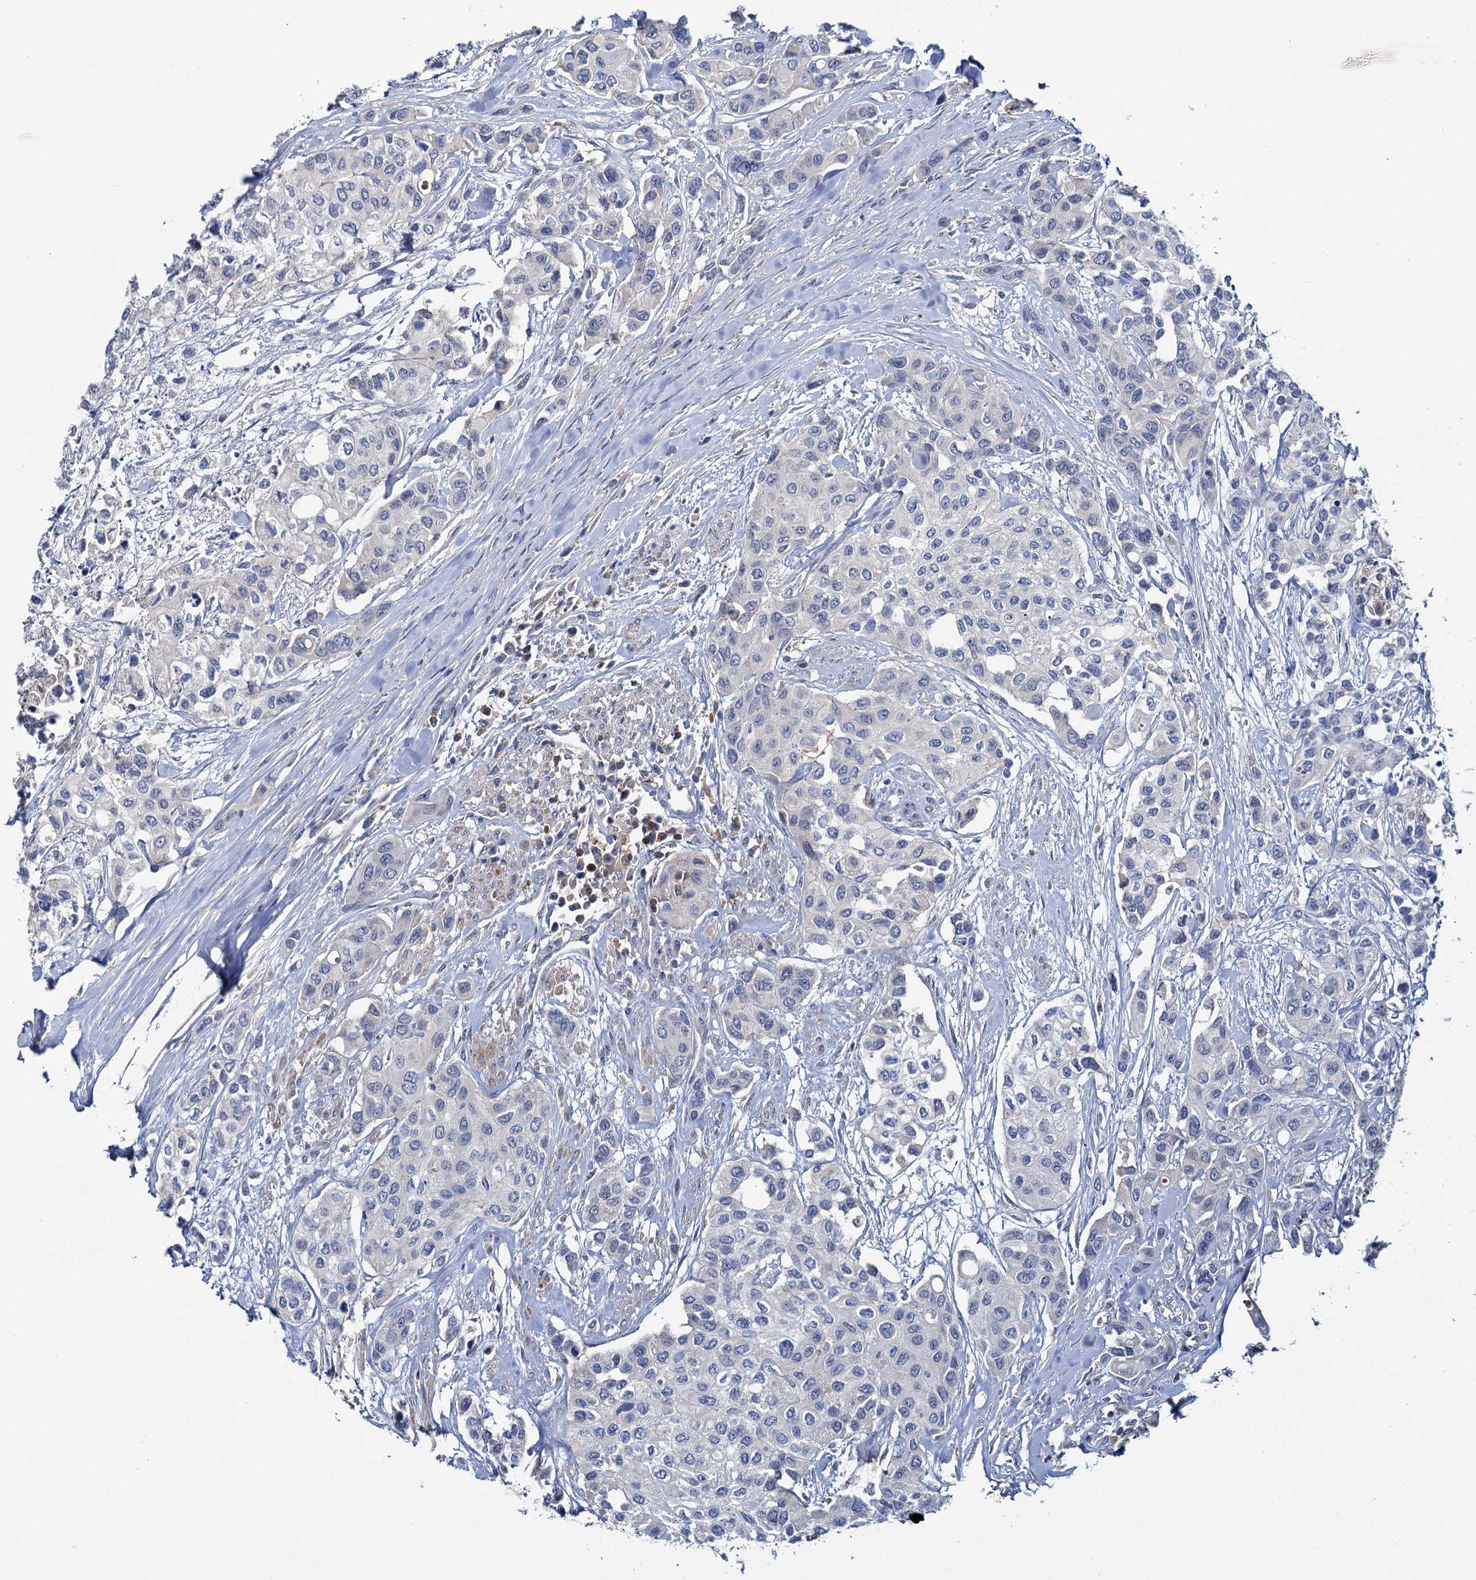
{"staining": {"intensity": "negative", "quantity": "none", "location": "none"}, "tissue": "urothelial cancer", "cell_type": "Tumor cells", "image_type": "cancer", "snomed": [{"axis": "morphology", "description": "Normal tissue, NOS"}, {"axis": "morphology", "description": "Urothelial carcinoma, High grade"}, {"axis": "topography", "description": "Vascular tissue"}, {"axis": "topography", "description": "Urinary bladder"}], "caption": "High power microscopy micrograph of an IHC photomicrograph of urothelial cancer, revealing no significant positivity in tumor cells. (Immunohistochemistry, brightfield microscopy, high magnification).", "gene": "FGFR2", "patient": {"sex": "female", "age": 56}}